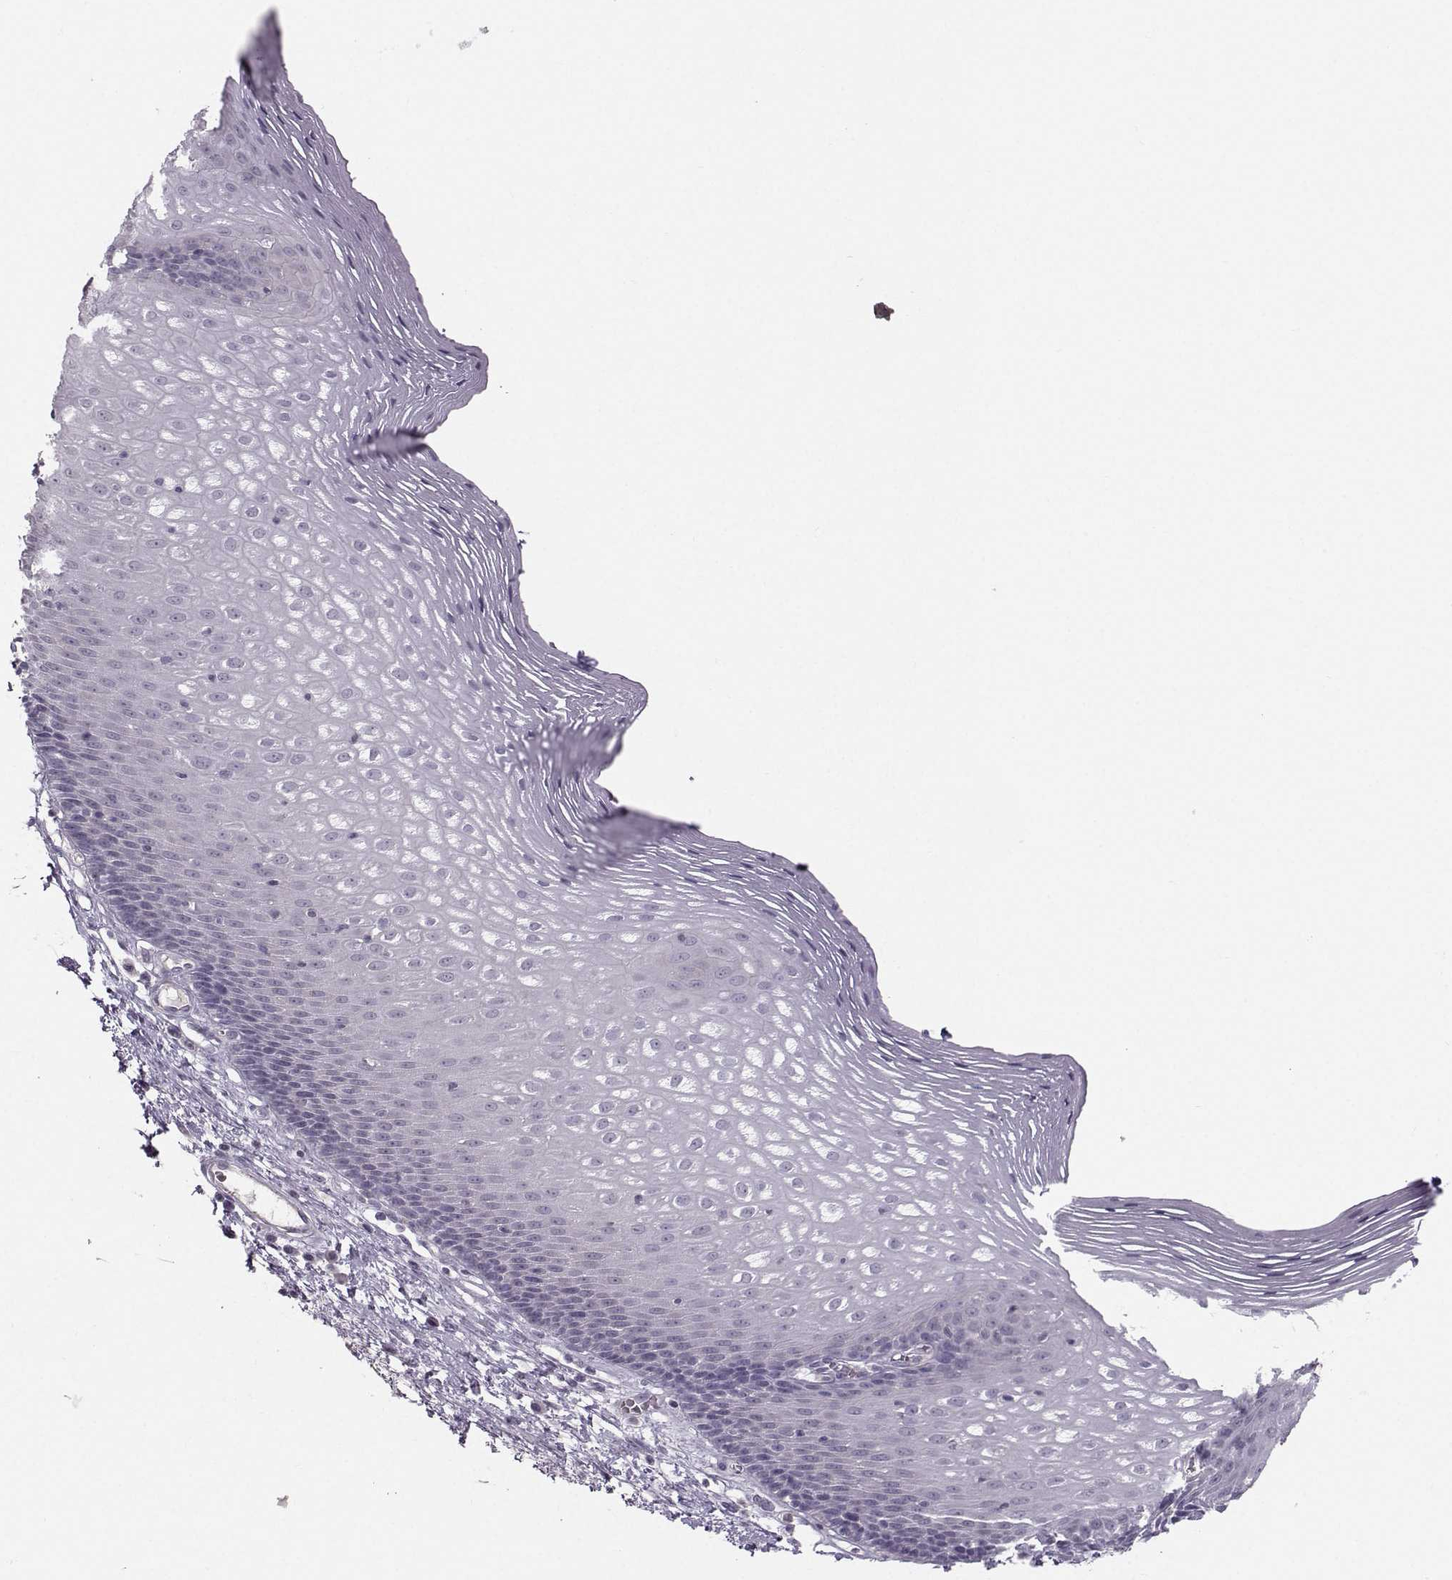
{"staining": {"intensity": "negative", "quantity": "none", "location": "none"}, "tissue": "esophagus", "cell_type": "Squamous epithelial cells", "image_type": "normal", "snomed": [{"axis": "morphology", "description": "Normal tissue, NOS"}, {"axis": "topography", "description": "Esophagus"}], "caption": "Benign esophagus was stained to show a protein in brown. There is no significant expression in squamous epithelial cells.", "gene": "MAST1", "patient": {"sex": "male", "age": 76}}